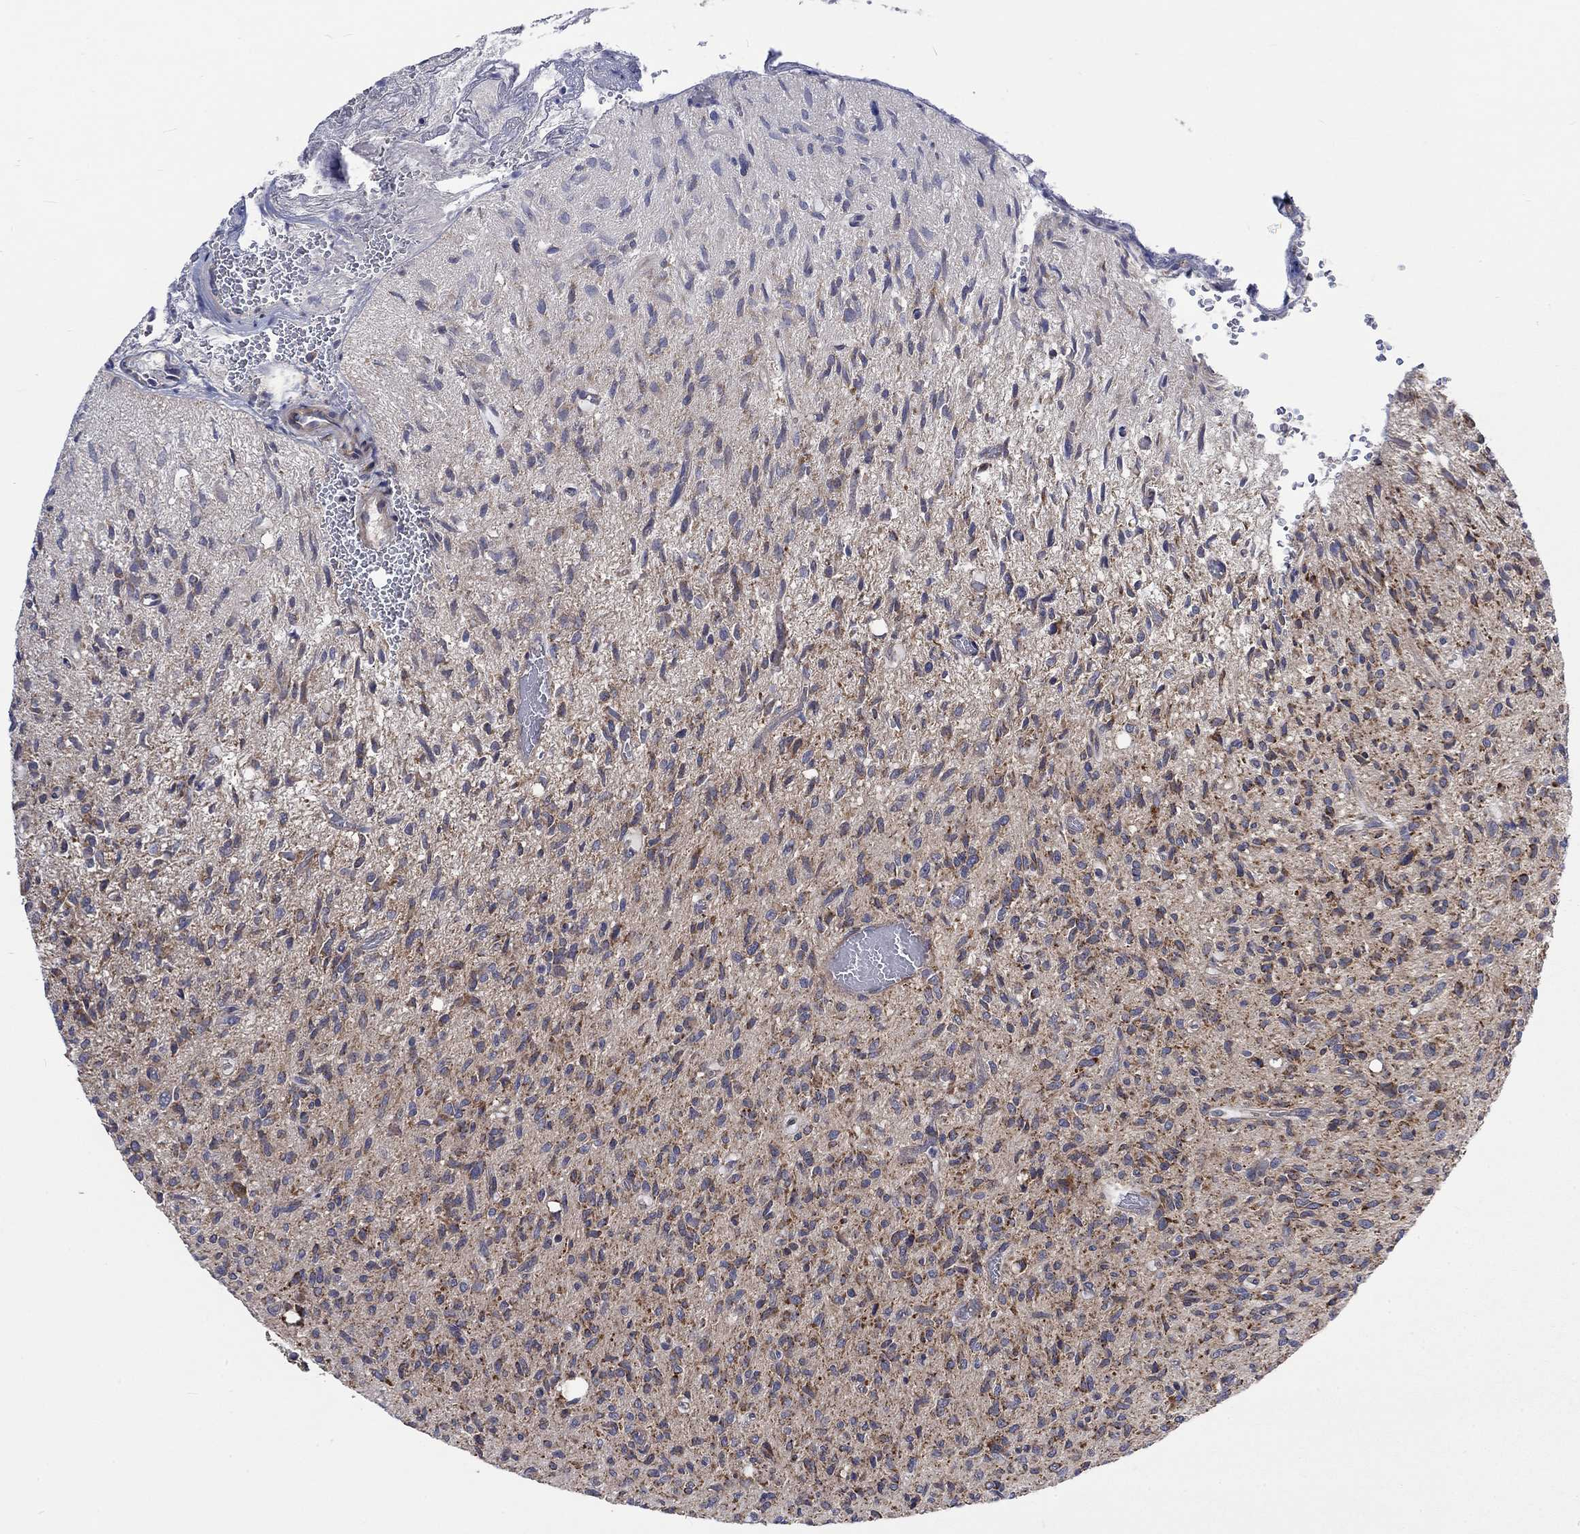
{"staining": {"intensity": "moderate", "quantity": "<25%", "location": "cytoplasmic/membranous"}, "tissue": "glioma", "cell_type": "Tumor cells", "image_type": "cancer", "snomed": [{"axis": "morphology", "description": "Glioma, malignant, High grade"}, {"axis": "topography", "description": "Brain"}], "caption": "Immunohistochemical staining of glioma displays moderate cytoplasmic/membranous protein positivity in approximately <25% of tumor cells.", "gene": "RPLP0", "patient": {"sex": "male", "age": 64}}